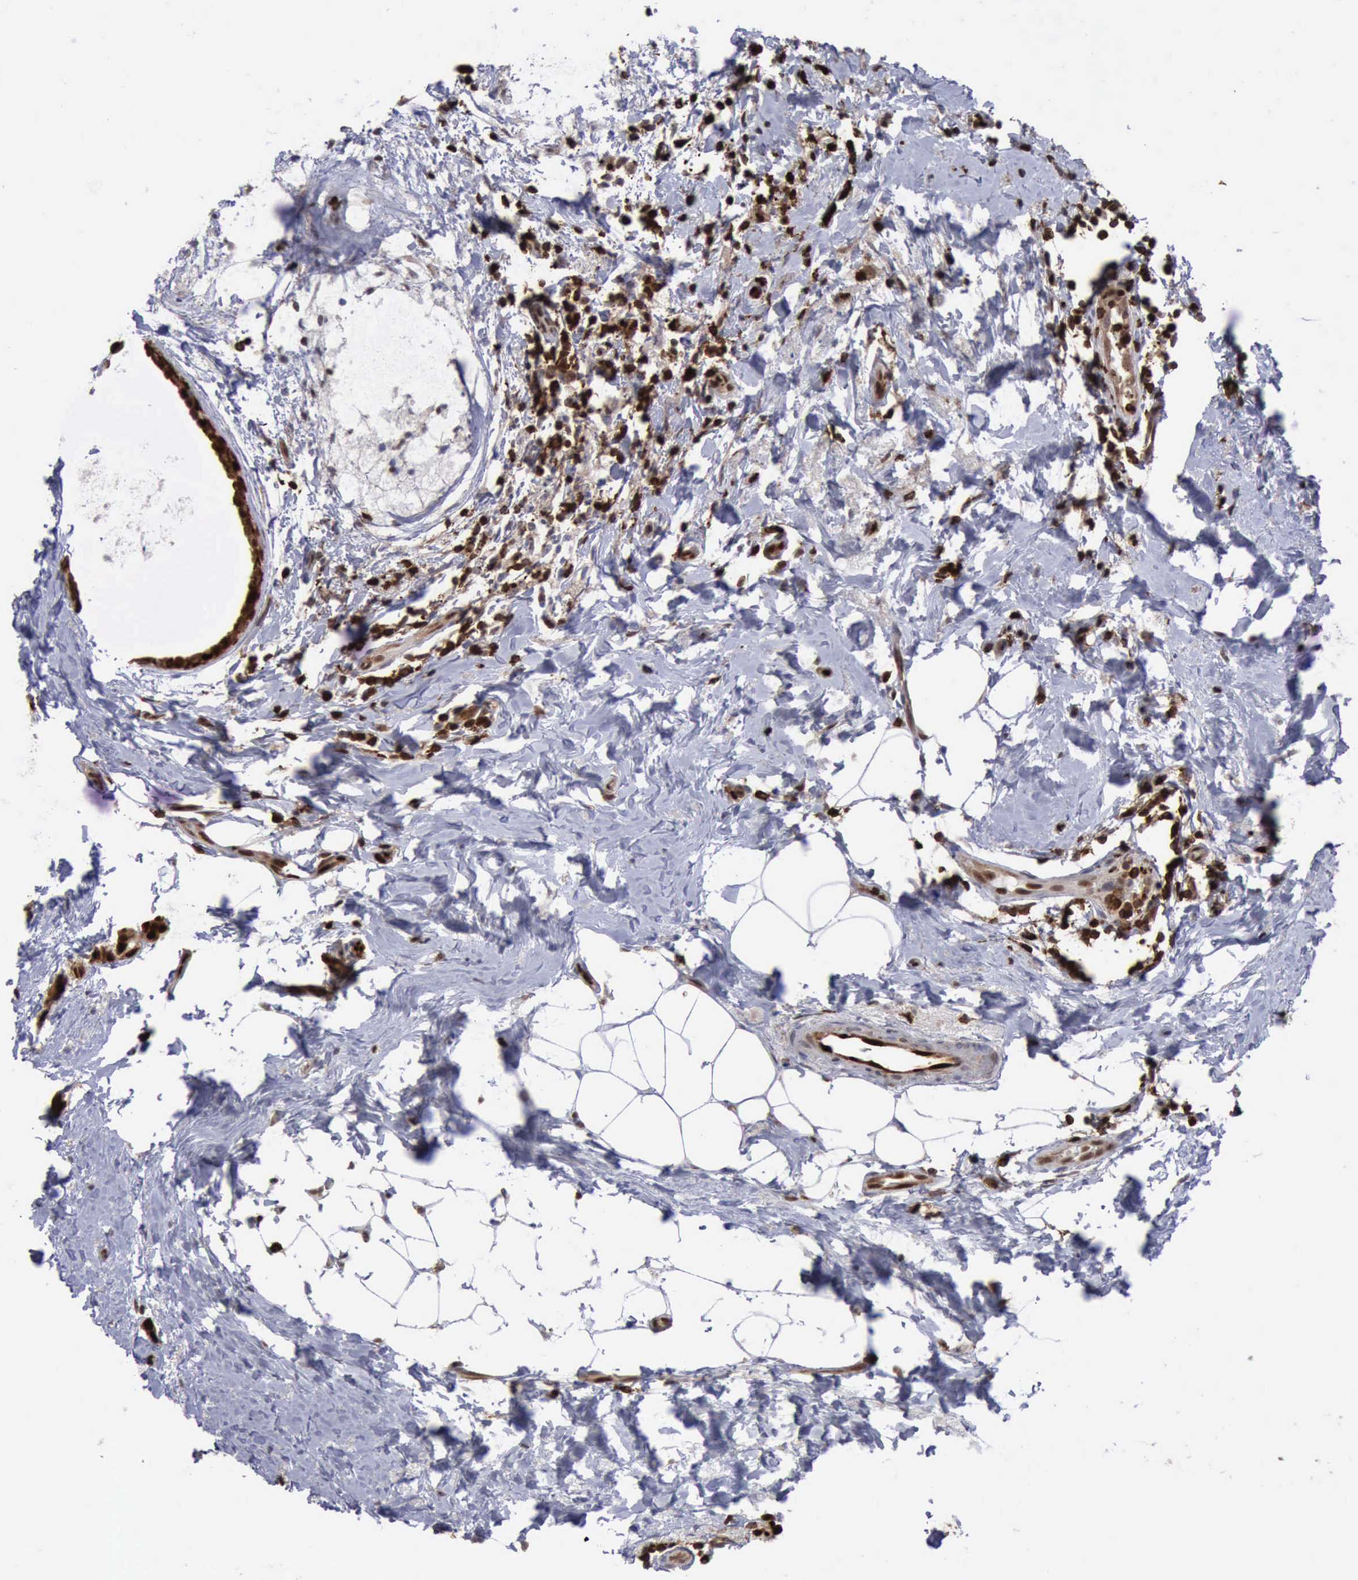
{"staining": {"intensity": "strong", "quantity": ">75%", "location": "cytoplasmic/membranous,nuclear"}, "tissue": "breast cancer", "cell_type": "Tumor cells", "image_type": "cancer", "snomed": [{"axis": "morphology", "description": "Duct carcinoma"}, {"axis": "topography", "description": "Breast"}], "caption": "Immunohistochemical staining of human breast cancer (infiltrating ductal carcinoma) displays high levels of strong cytoplasmic/membranous and nuclear protein positivity in approximately >75% of tumor cells.", "gene": "PDCD4", "patient": {"sex": "female", "age": 54}}